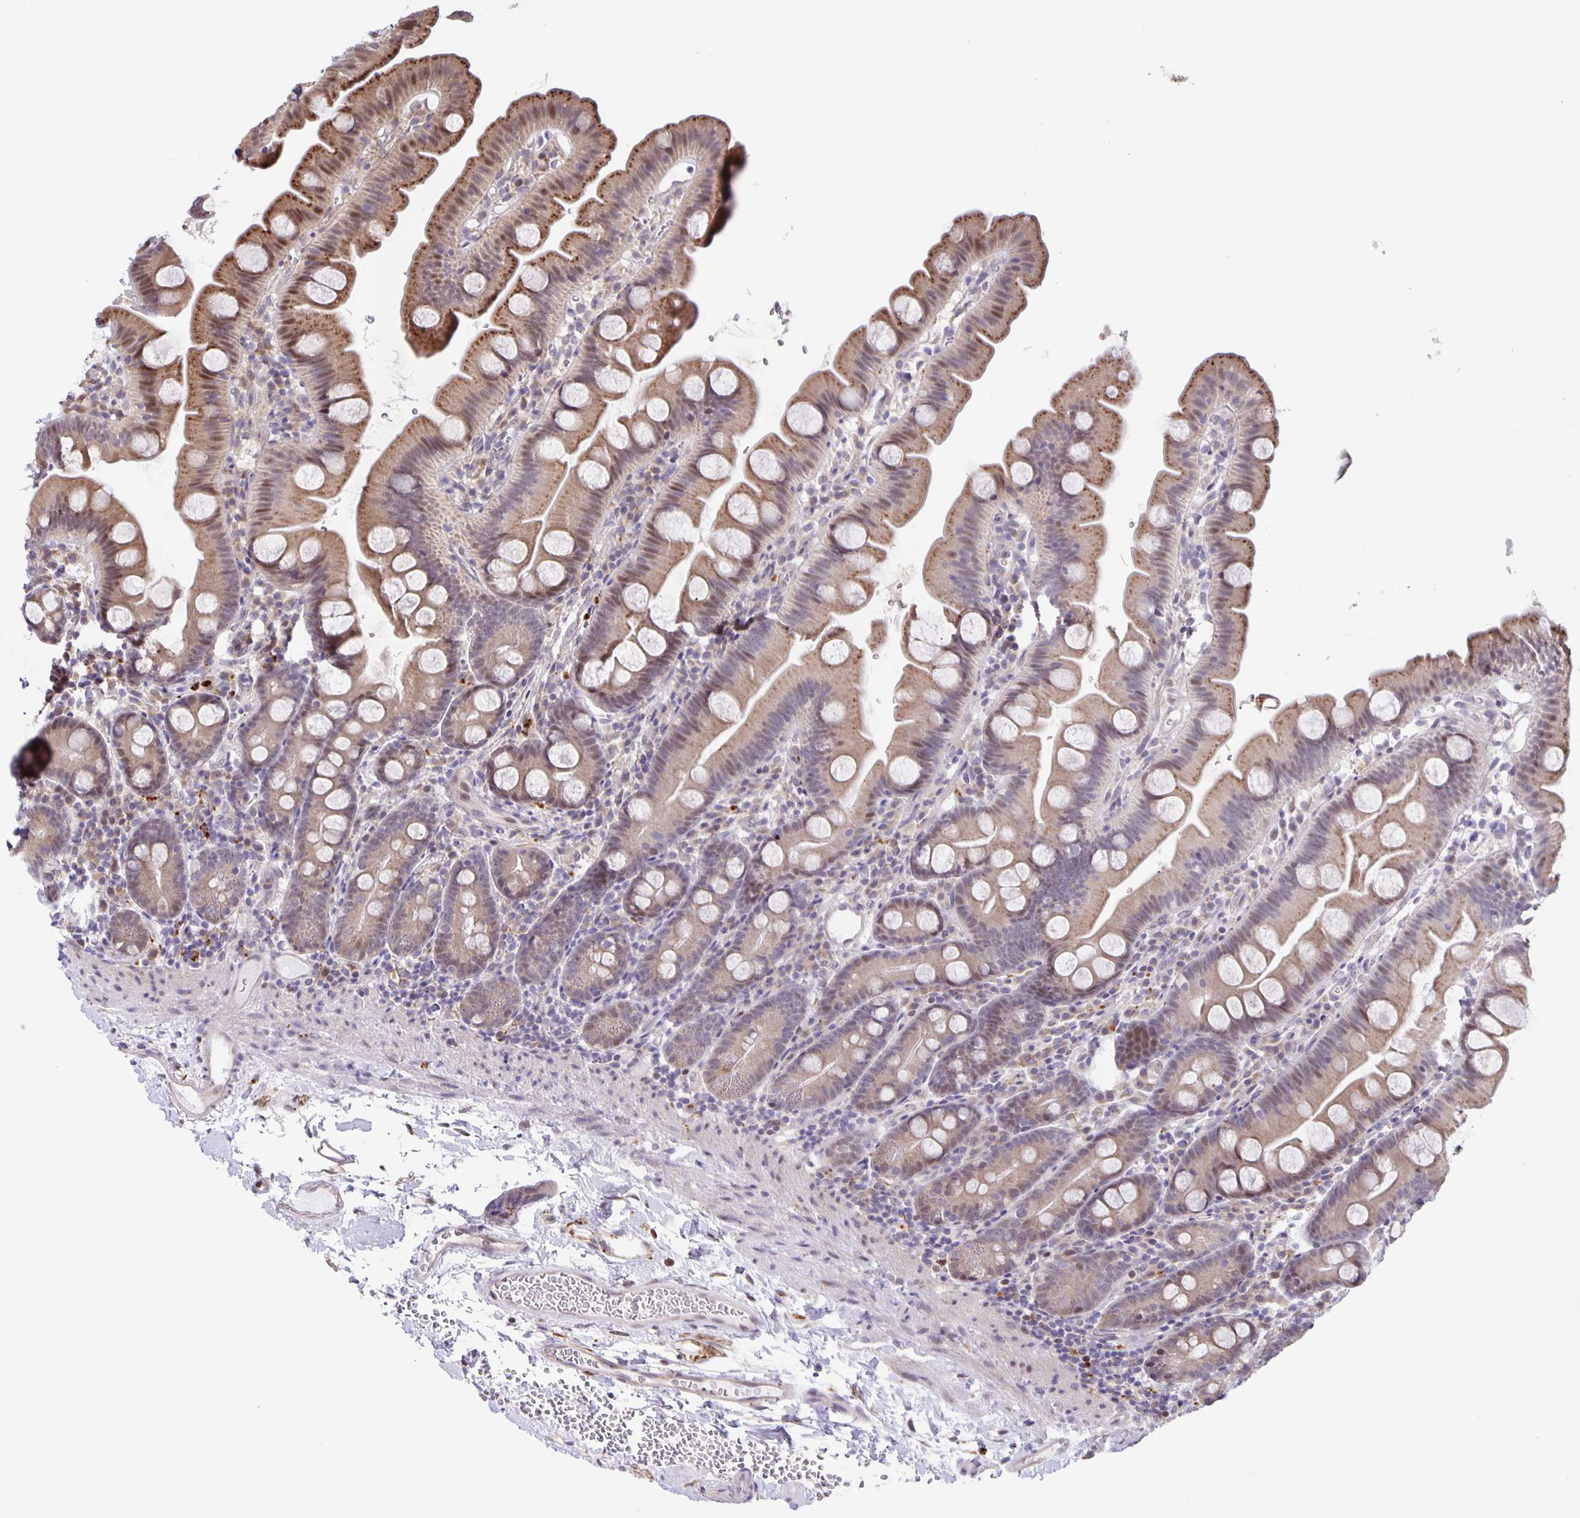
{"staining": {"intensity": "moderate", "quantity": ">75%", "location": "cytoplasmic/membranous,nuclear"}, "tissue": "small intestine", "cell_type": "Glandular cells", "image_type": "normal", "snomed": [{"axis": "morphology", "description": "Normal tissue, NOS"}, {"axis": "topography", "description": "Small intestine"}], "caption": "Moderate cytoplasmic/membranous,nuclear expression for a protein is appreciated in about >75% of glandular cells of normal small intestine using IHC.", "gene": "MAPK12", "patient": {"sex": "female", "age": 68}}